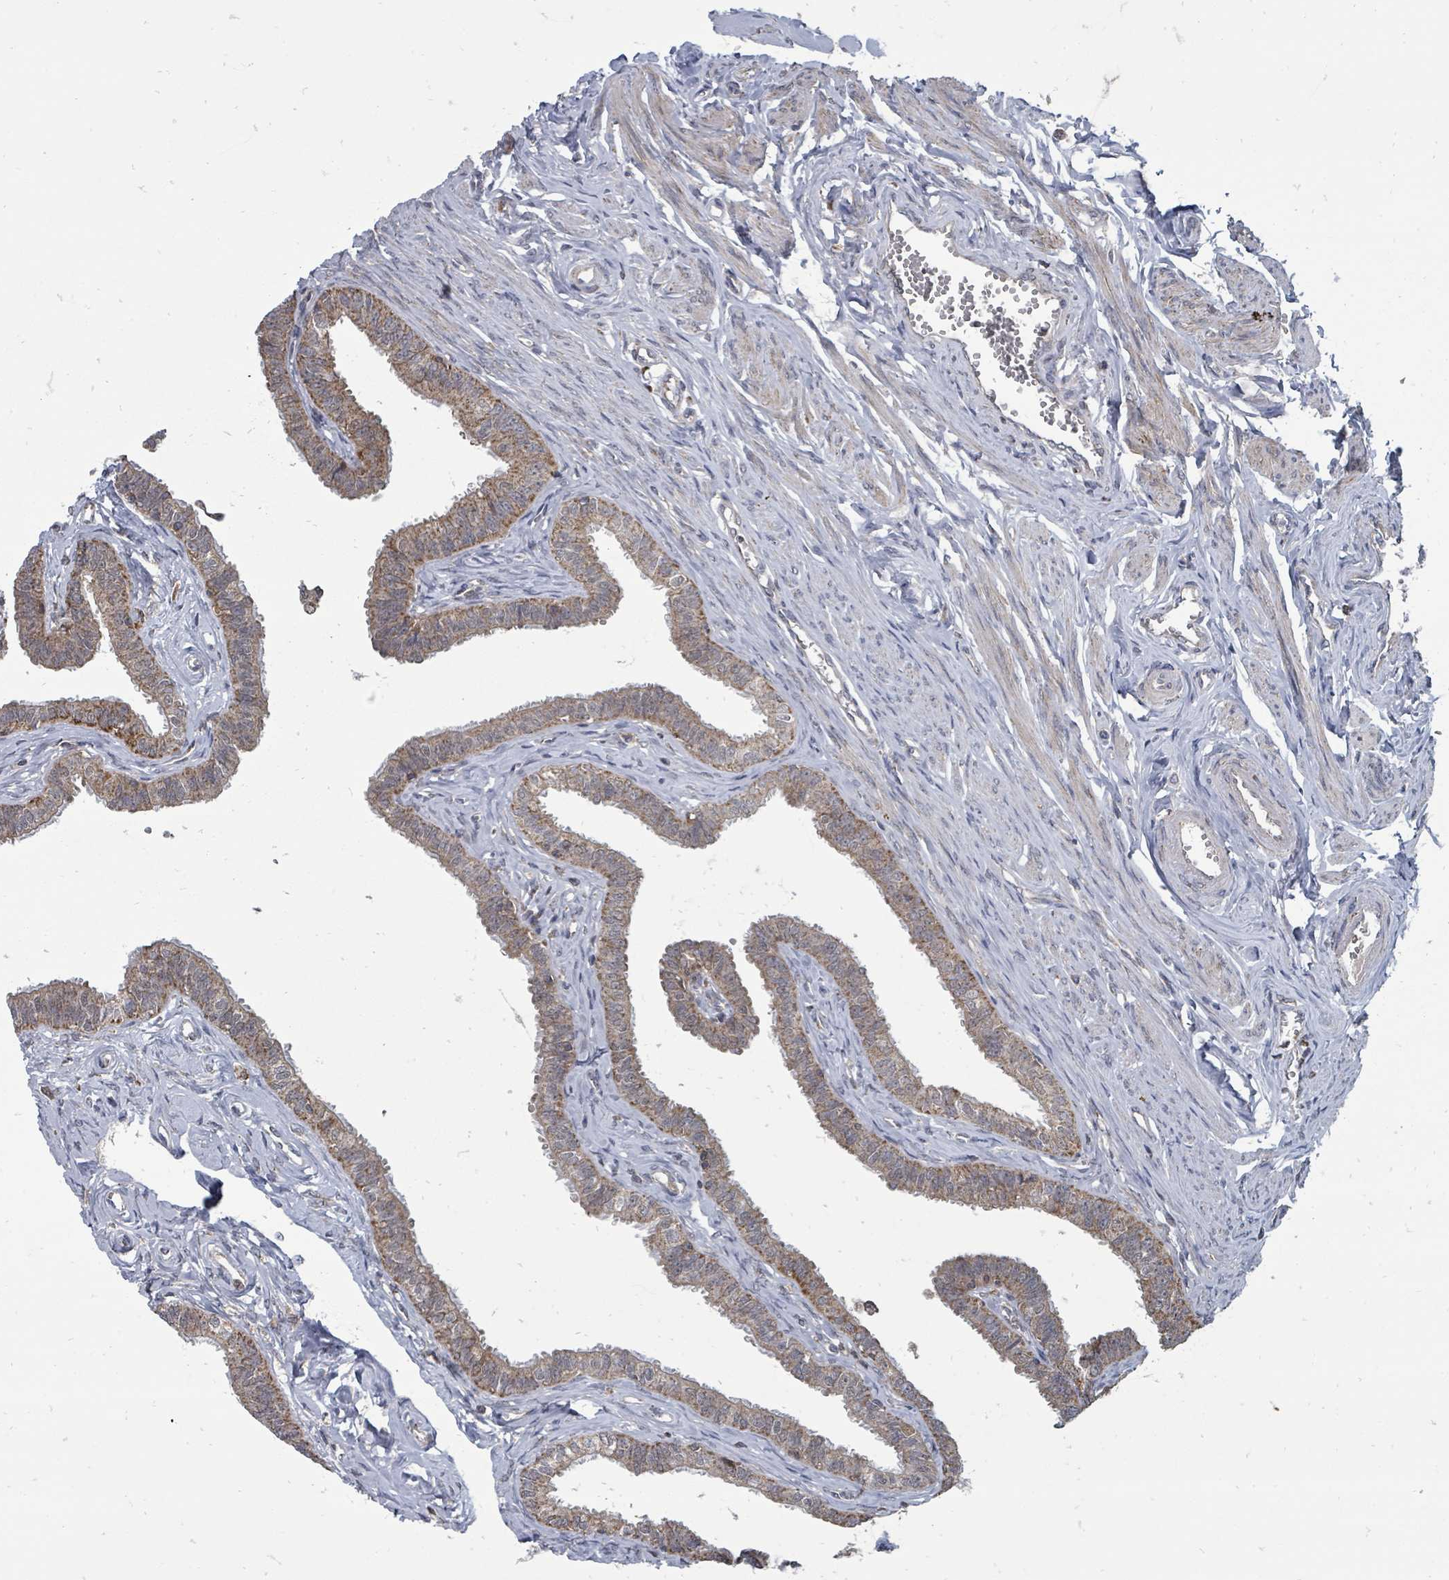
{"staining": {"intensity": "moderate", "quantity": ">75%", "location": "cytoplasmic/membranous,nuclear"}, "tissue": "fallopian tube", "cell_type": "Glandular cells", "image_type": "normal", "snomed": [{"axis": "morphology", "description": "Normal tissue, NOS"}, {"axis": "morphology", "description": "Carcinoma, NOS"}, {"axis": "topography", "description": "Fallopian tube"}, {"axis": "topography", "description": "Ovary"}], "caption": "A micrograph showing moderate cytoplasmic/membranous,nuclear expression in about >75% of glandular cells in benign fallopian tube, as visualized by brown immunohistochemical staining.", "gene": "MAGOHB", "patient": {"sex": "female", "age": 59}}